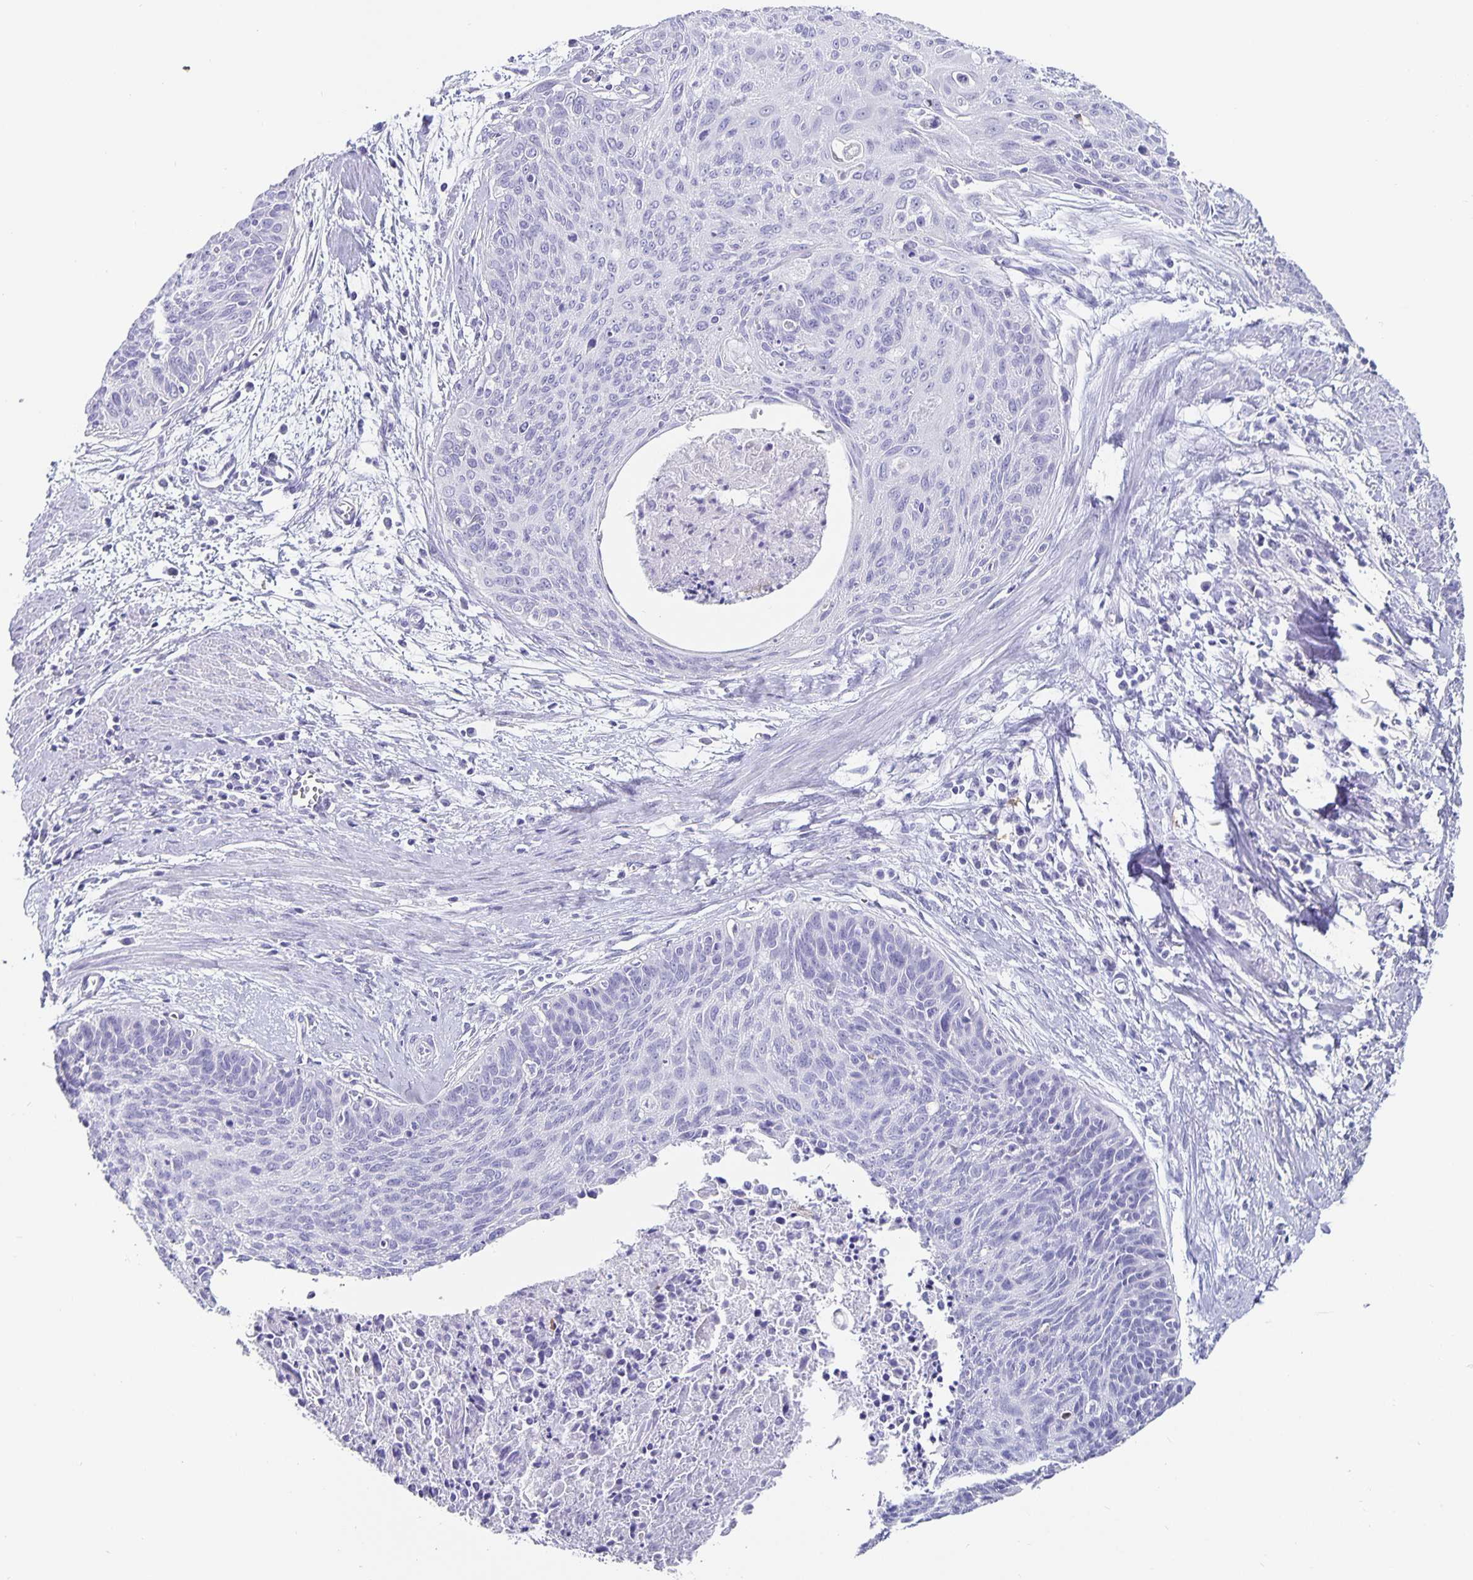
{"staining": {"intensity": "negative", "quantity": "none", "location": "none"}, "tissue": "cervical cancer", "cell_type": "Tumor cells", "image_type": "cancer", "snomed": [{"axis": "morphology", "description": "Squamous cell carcinoma, NOS"}, {"axis": "topography", "description": "Cervix"}], "caption": "This is a image of immunohistochemistry (IHC) staining of cervical cancer, which shows no expression in tumor cells.", "gene": "CHGA", "patient": {"sex": "female", "age": 55}}